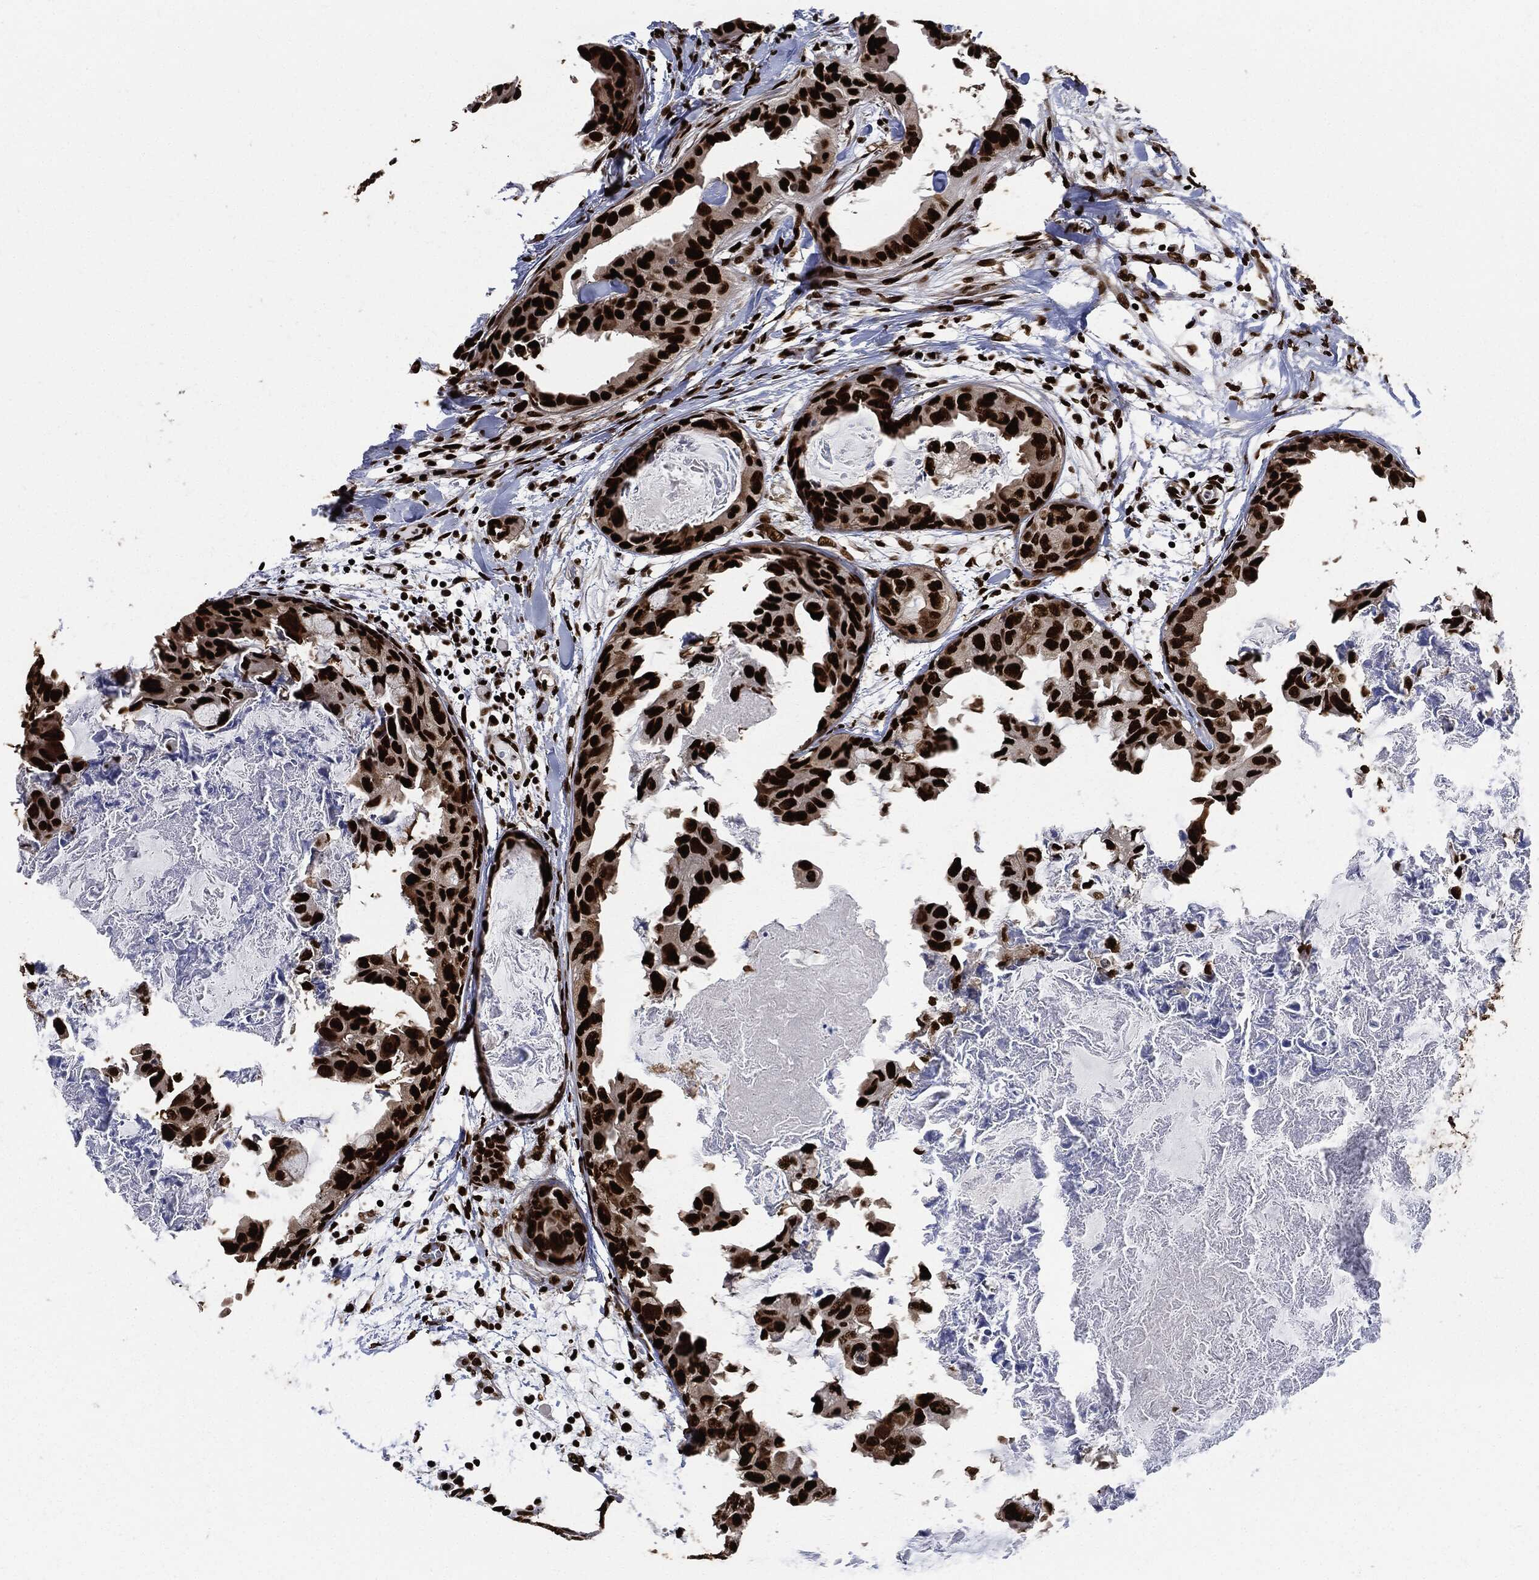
{"staining": {"intensity": "strong", "quantity": ">75%", "location": "nuclear"}, "tissue": "breast cancer", "cell_type": "Tumor cells", "image_type": "cancer", "snomed": [{"axis": "morphology", "description": "Normal tissue, NOS"}, {"axis": "morphology", "description": "Duct carcinoma"}, {"axis": "topography", "description": "Breast"}], "caption": "This is an image of immunohistochemistry (IHC) staining of breast cancer (infiltrating ductal carcinoma), which shows strong staining in the nuclear of tumor cells.", "gene": "RECQL", "patient": {"sex": "female", "age": 40}}